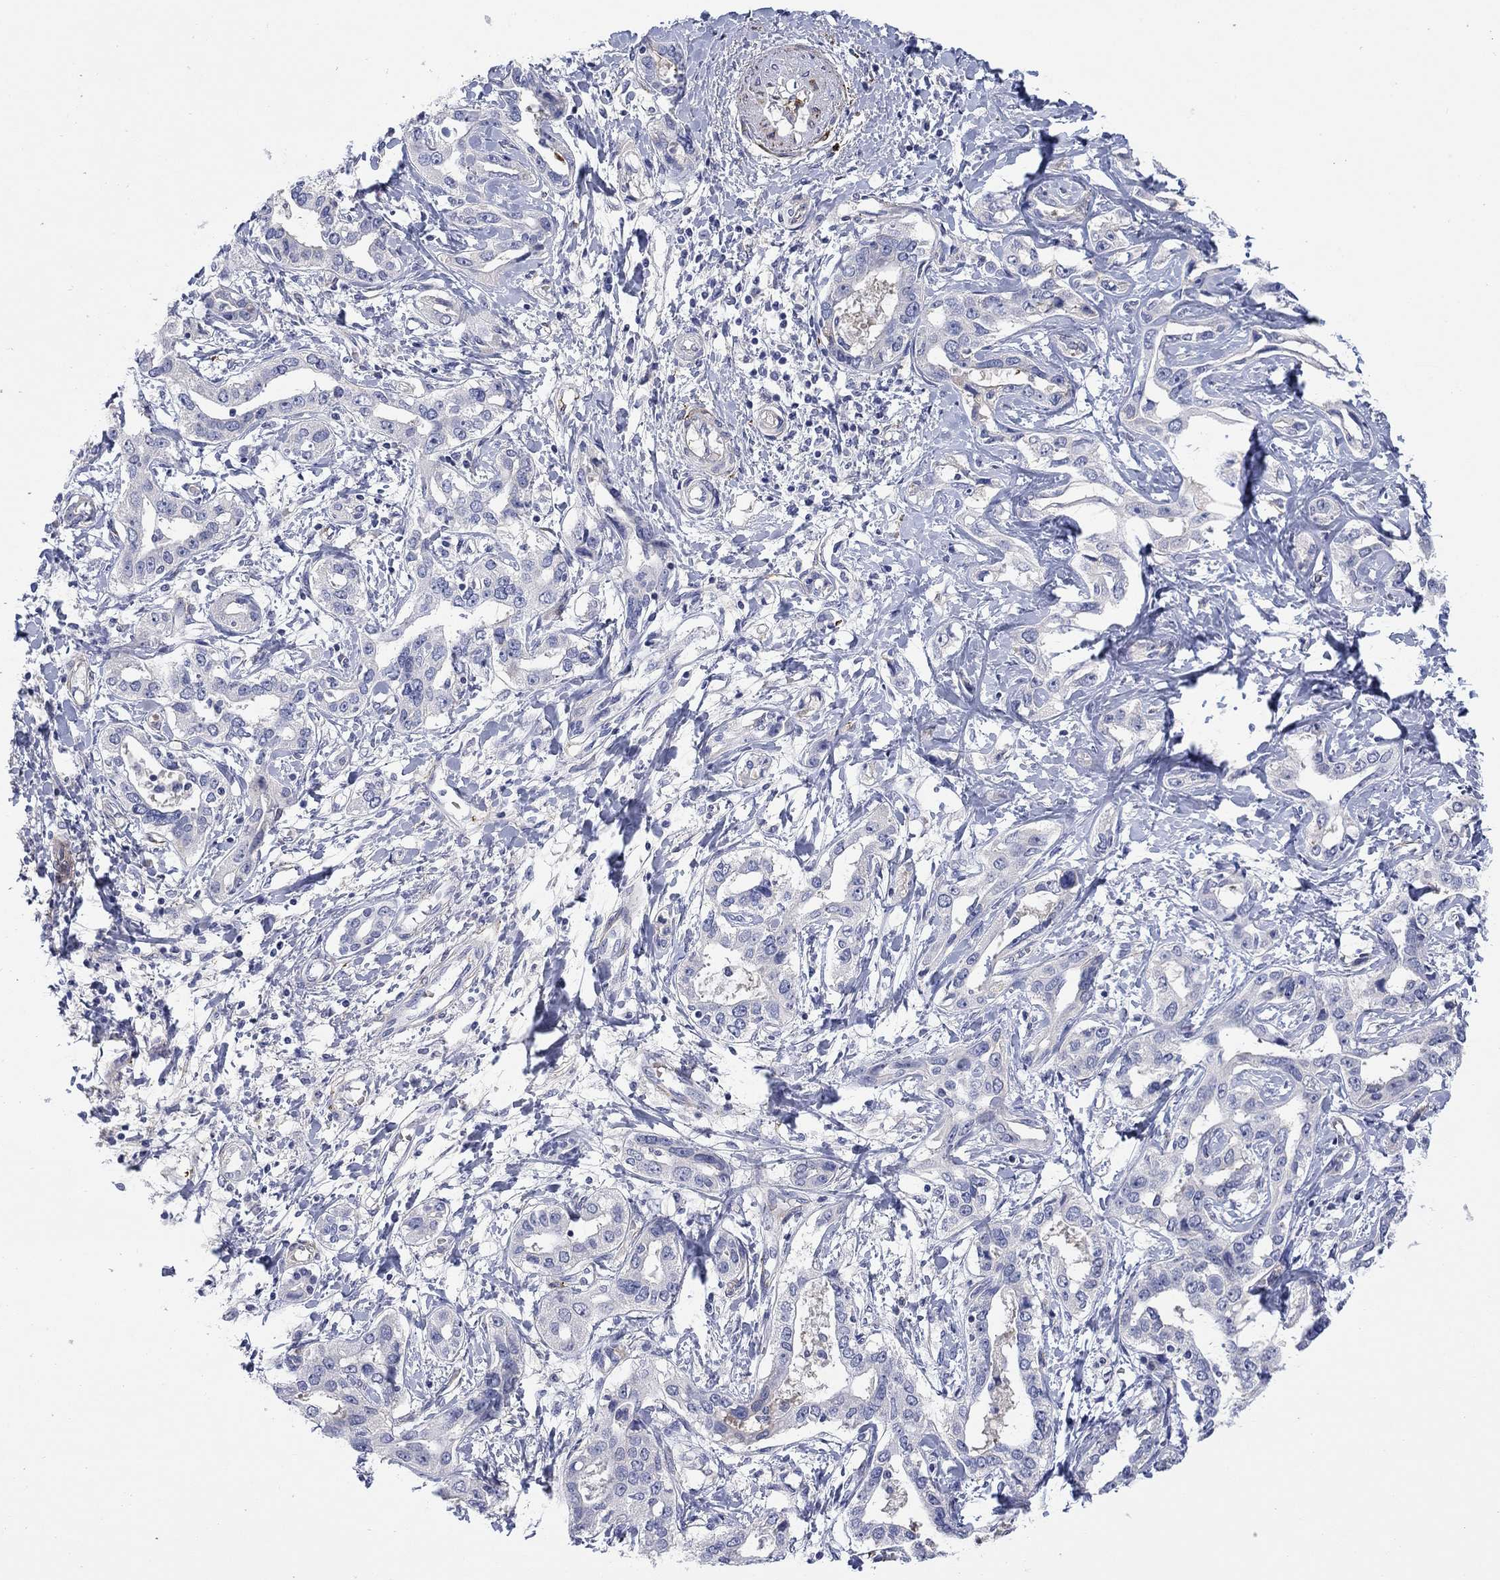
{"staining": {"intensity": "negative", "quantity": "none", "location": "none"}, "tissue": "liver cancer", "cell_type": "Tumor cells", "image_type": "cancer", "snomed": [{"axis": "morphology", "description": "Cholangiocarcinoma"}, {"axis": "topography", "description": "Liver"}], "caption": "There is no significant expression in tumor cells of cholangiocarcinoma (liver).", "gene": "PTPRZ1", "patient": {"sex": "male", "age": 59}}